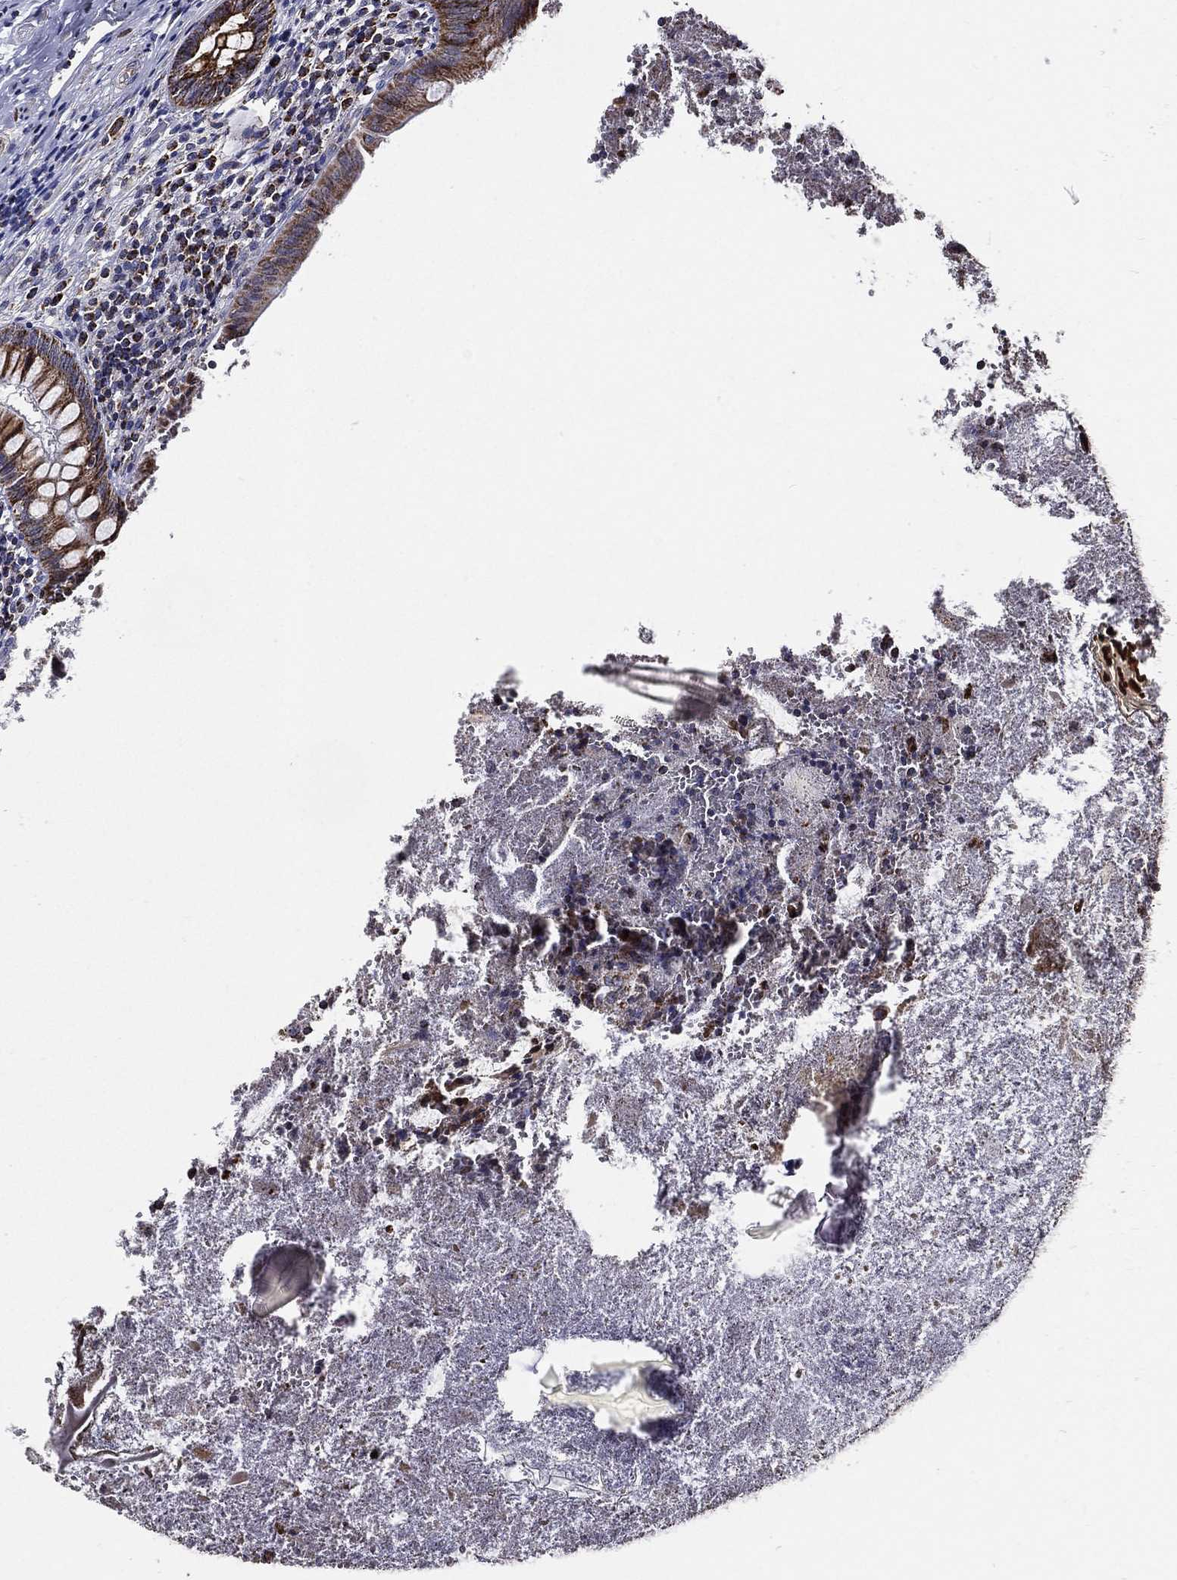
{"staining": {"intensity": "strong", "quantity": "<25%", "location": "cytoplasmic/membranous"}, "tissue": "appendix", "cell_type": "Glandular cells", "image_type": "normal", "snomed": [{"axis": "morphology", "description": "Normal tissue, NOS"}, {"axis": "topography", "description": "Appendix"}], "caption": "Strong cytoplasmic/membranous expression for a protein is seen in approximately <25% of glandular cells of unremarkable appendix using immunohistochemistry (IHC).", "gene": "NDUFAB1", "patient": {"sex": "female", "age": 23}}